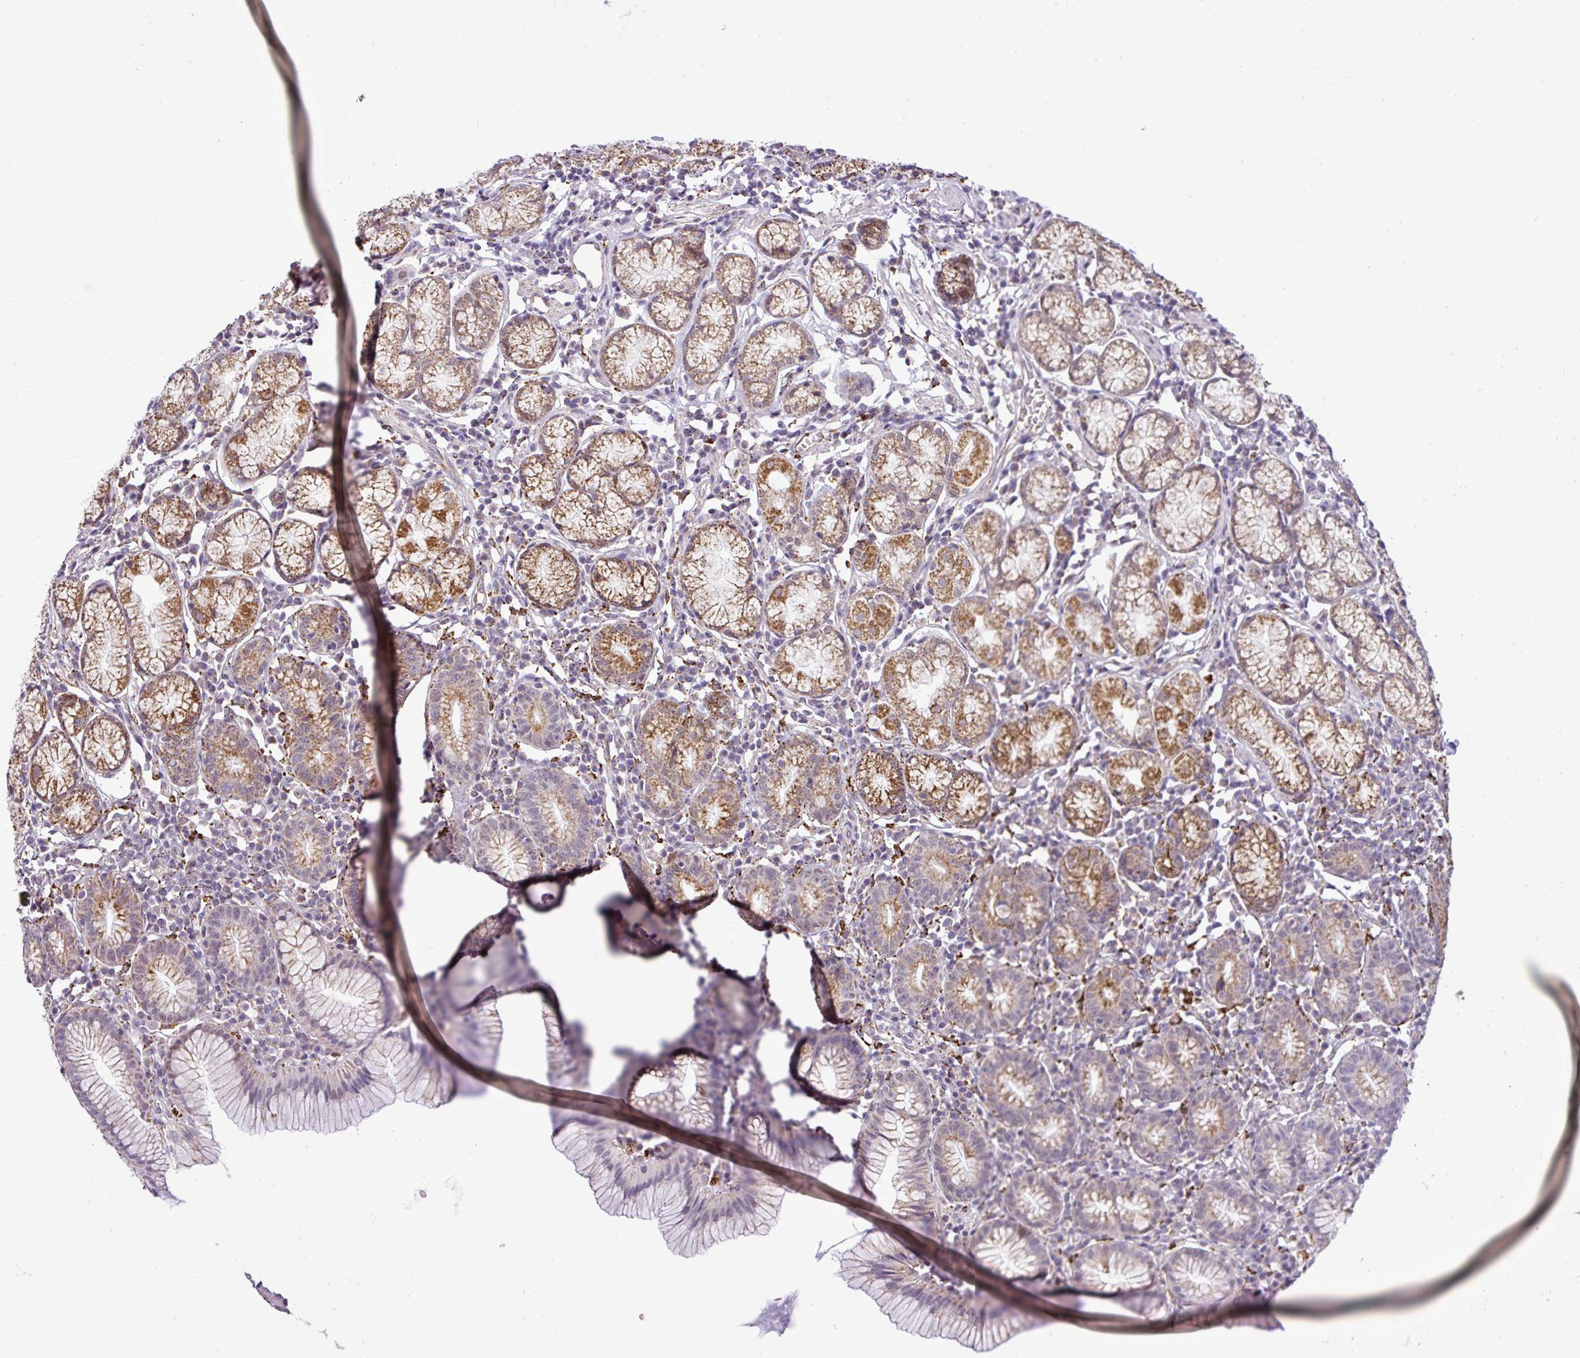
{"staining": {"intensity": "moderate", "quantity": ">75%", "location": "cytoplasmic/membranous"}, "tissue": "stomach", "cell_type": "Glandular cells", "image_type": "normal", "snomed": [{"axis": "morphology", "description": "Normal tissue, NOS"}, {"axis": "topography", "description": "Stomach"}], "caption": "The micrograph demonstrates staining of normal stomach, revealing moderate cytoplasmic/membranous protein staining (brown color) within glandular cells. (DAB = brown stain, brightfield microscopy at high magnification).", "gene": "SGPP1", "patient": {"sex": "male", "age": 55}}